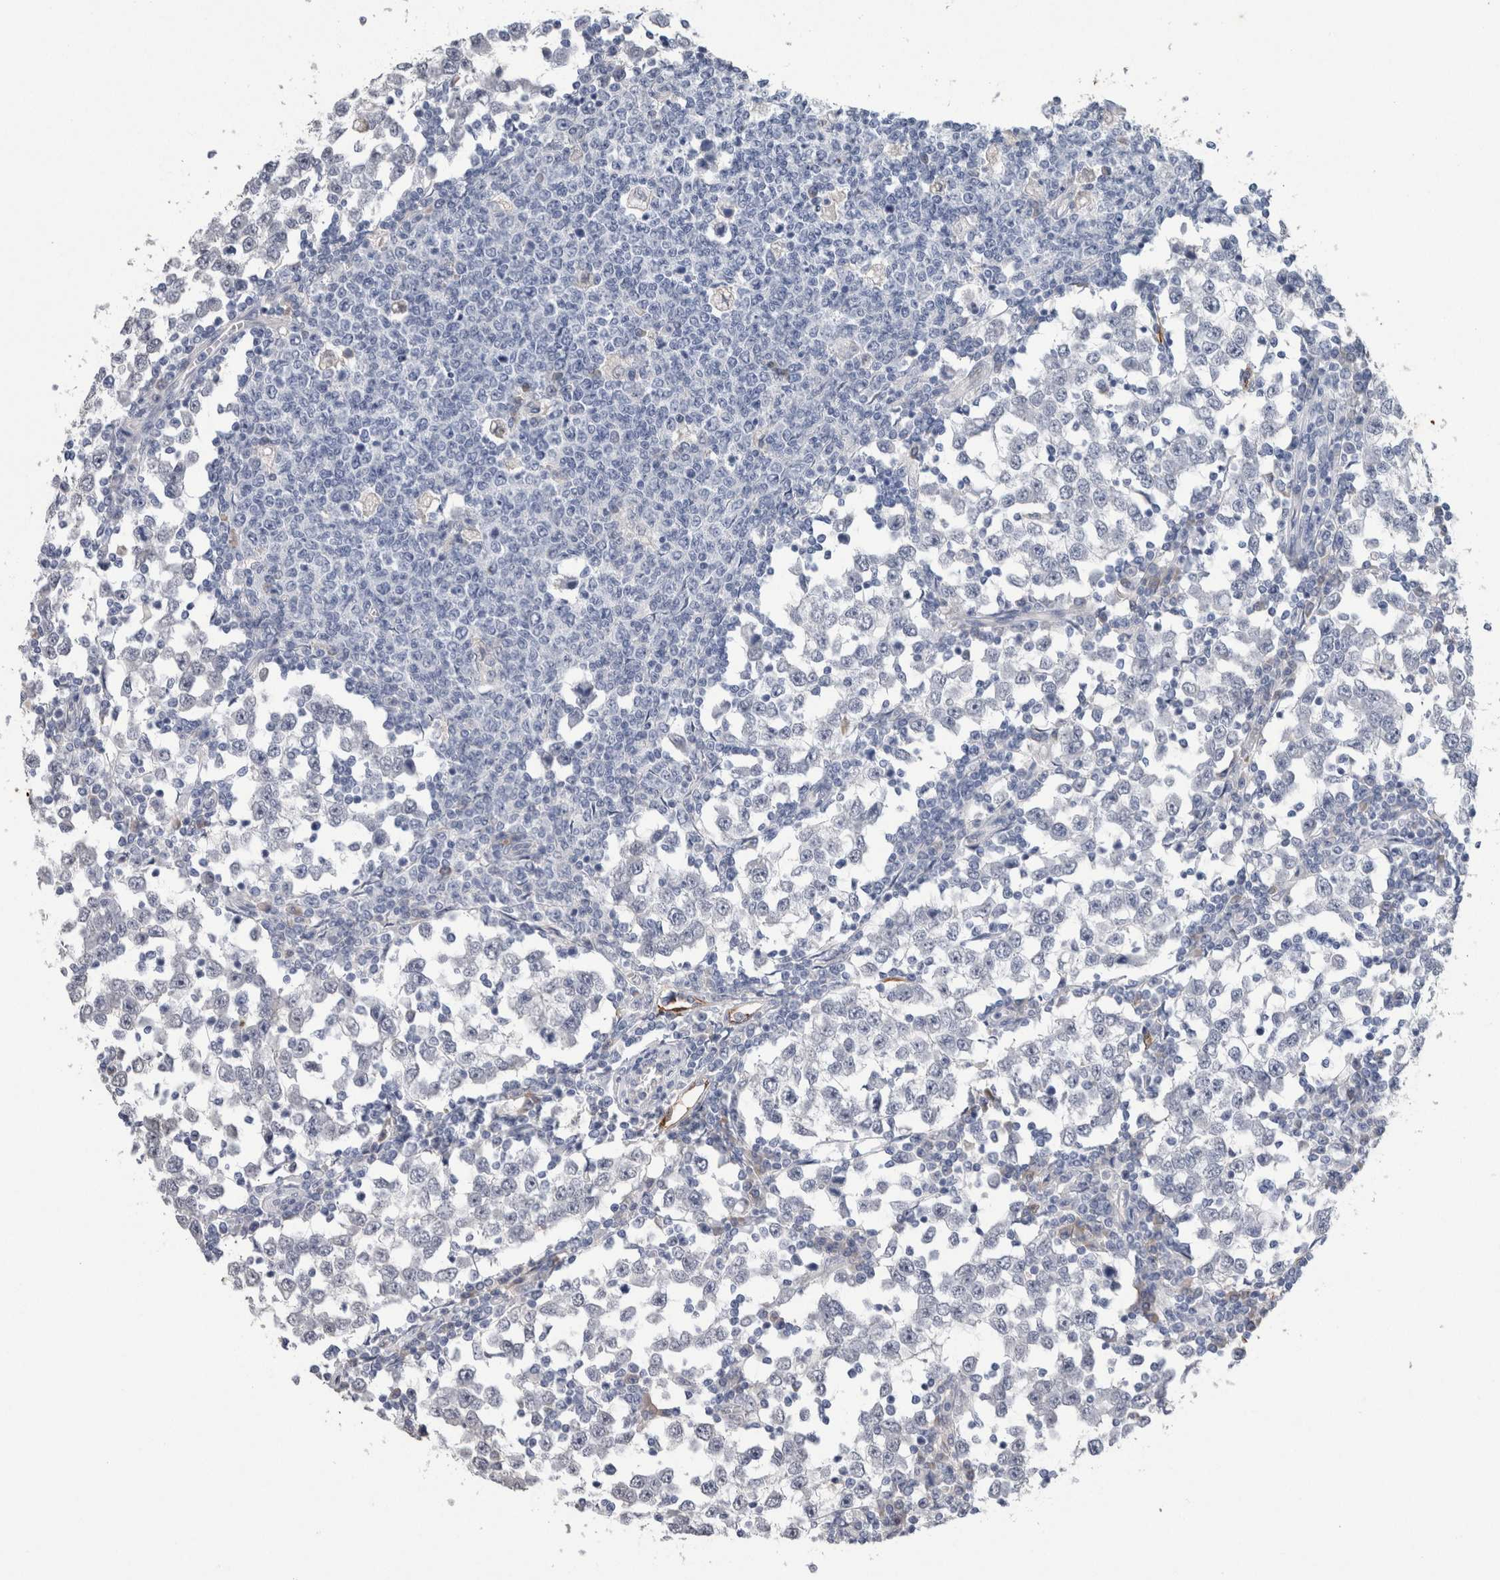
{"staining": {"intensity": "negative", "quantity": "none", "location": "none"}, "tissue": "testis cancer", "cell_type": "Tumor cells", "image_type": "cancer", "snomed": [{"axis": "morphology", "description": "Seminoma, NOS"}, {"axis": "topography", "description": "Testis"}], "caption": "This histopathology image is of testis cancer (seminoma) stained with IHC to label a protein in brown with the nuclei are counter-stained blue. There is no positivity in tumor cells.", "gene": "FABP4", "patient": {"sex": "male", "age": 65}}